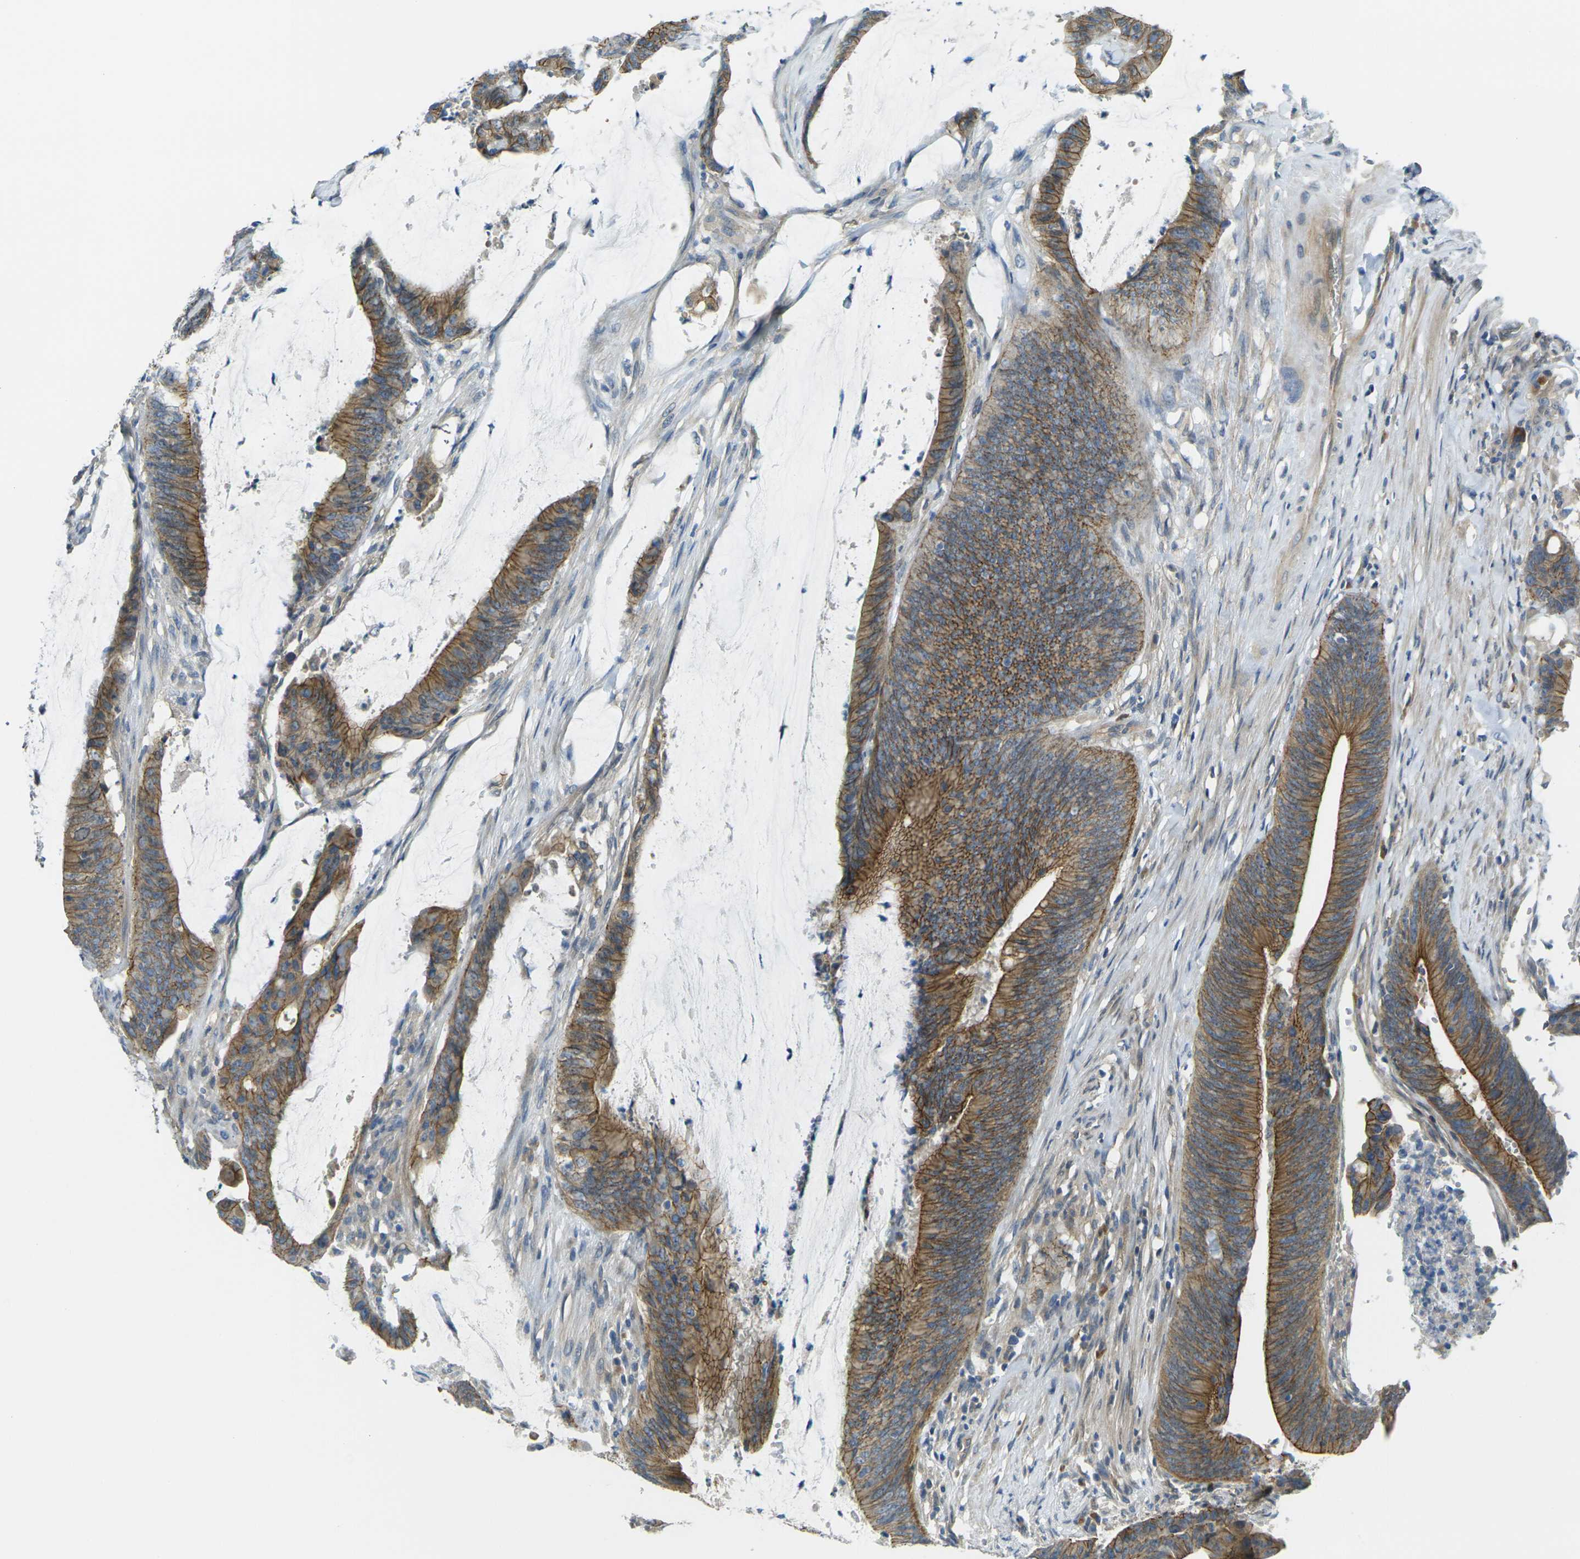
{"staining": {"intensity": "moderate", "quantity": ">75%", "location": "cytoplasmic/membranous"}, "tissue": "colorectal cancer", "cell_type": "Tumor cells", "image_type": "cancer", "snomed": [{"axis": "morphology", "description": "Adenocarcinoma, NOS"}, {"axis": "topography", "description": "Rectum"}], "caption": "Moderate cytoplasmic/membranous expression is identified in approximately >75% of tumor cells in colorectal cancer (adenocarcinoma).", "gene": "RHBDD1", "patient": {"sex": "female", "age": 66}}